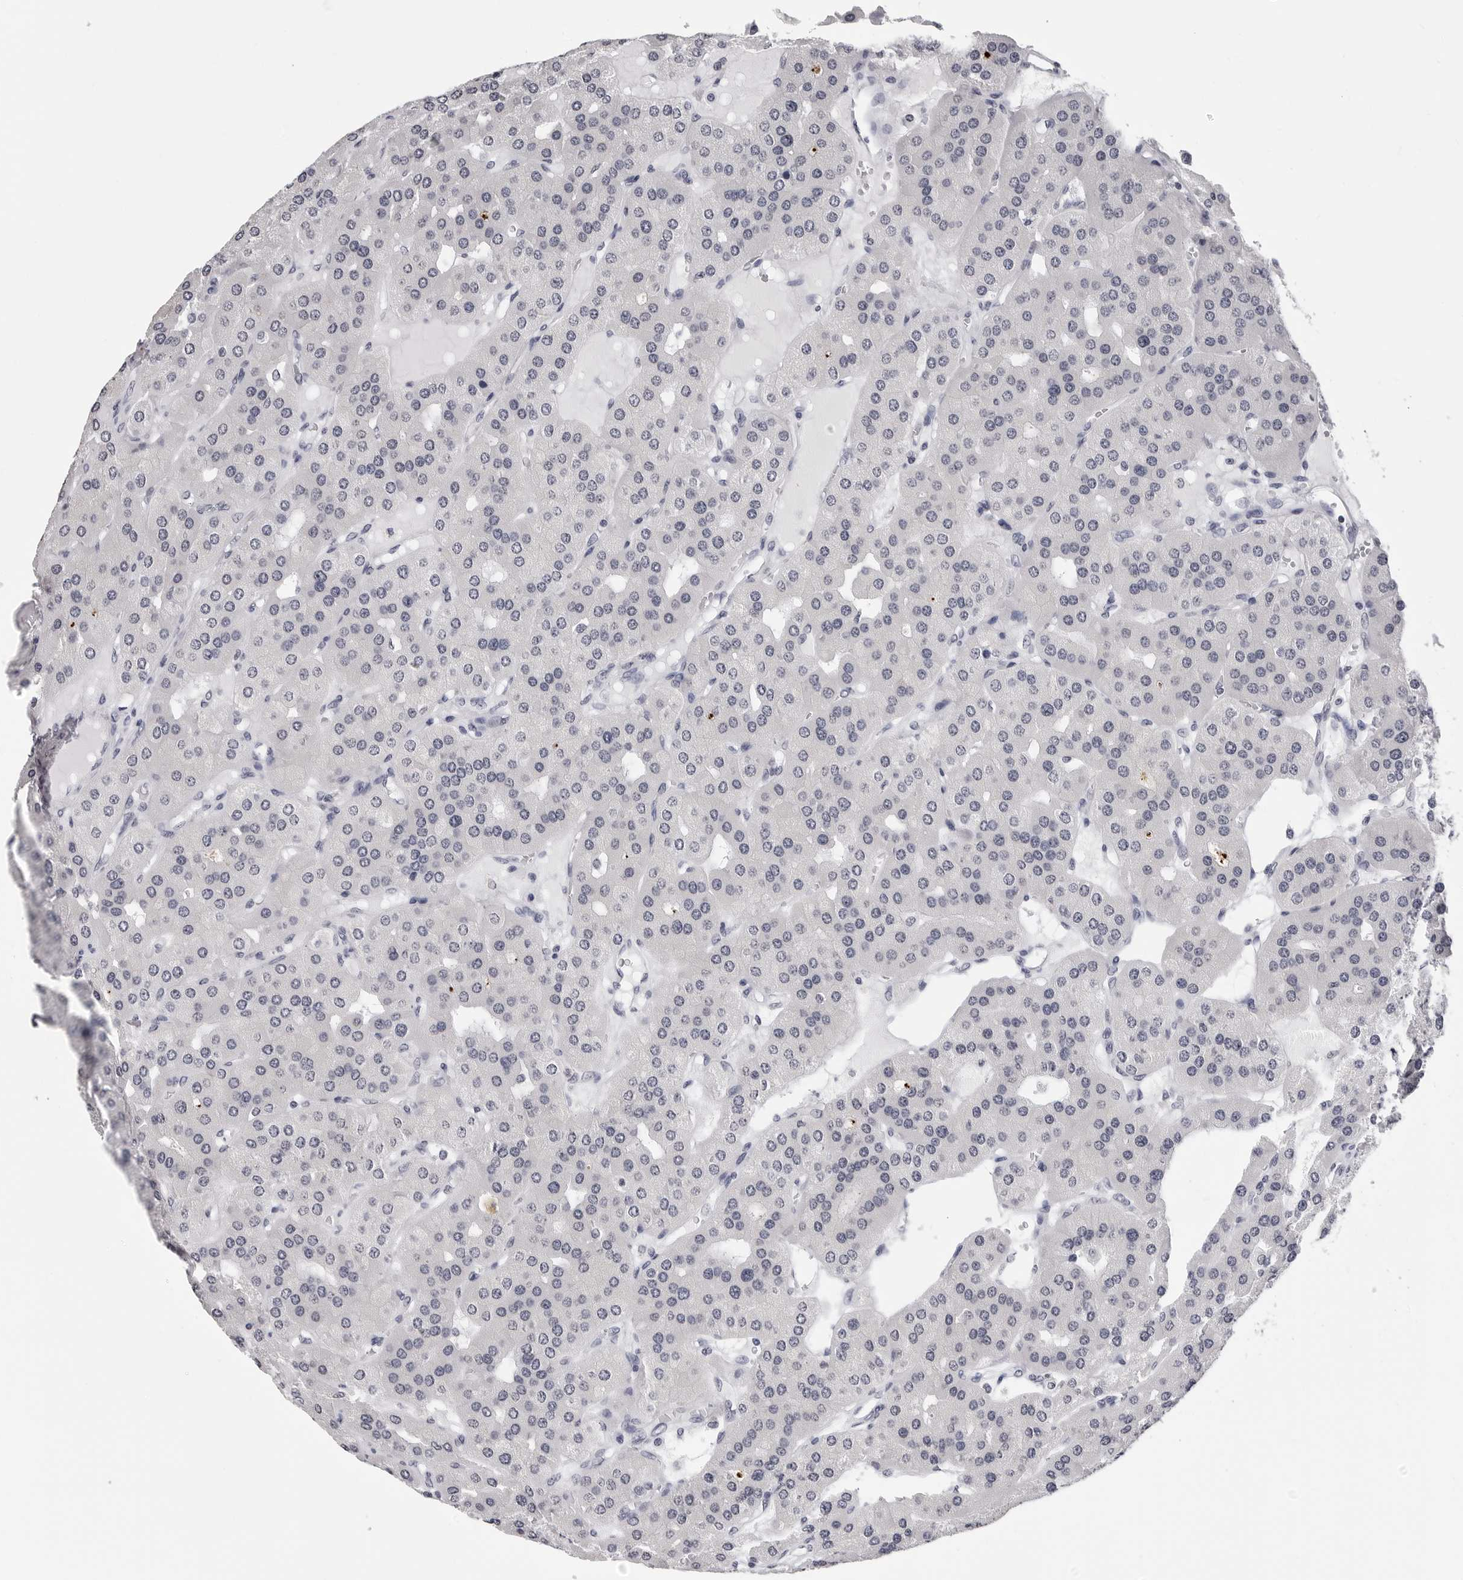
{"staining": {"intensity": "negative", "quantity": "none", "location": "none"}, "tissue": "parathyroid gland", "cell_type": "Glandular cells", "image_type": "normal", "snomed": [{"axis": "morphology", "description": "Normal tissue, NOS"}, {"axis": "morphology", "description": "Adenoma, NOS"}, {"axis": "topography", "description": "Parathyroid gland"}], "caption": "Micrograph shows no protein expression in glandular cells of normal parathyroid gland.", "gene": "GNL2", "patient": {"sex": "female", "age": 86}}